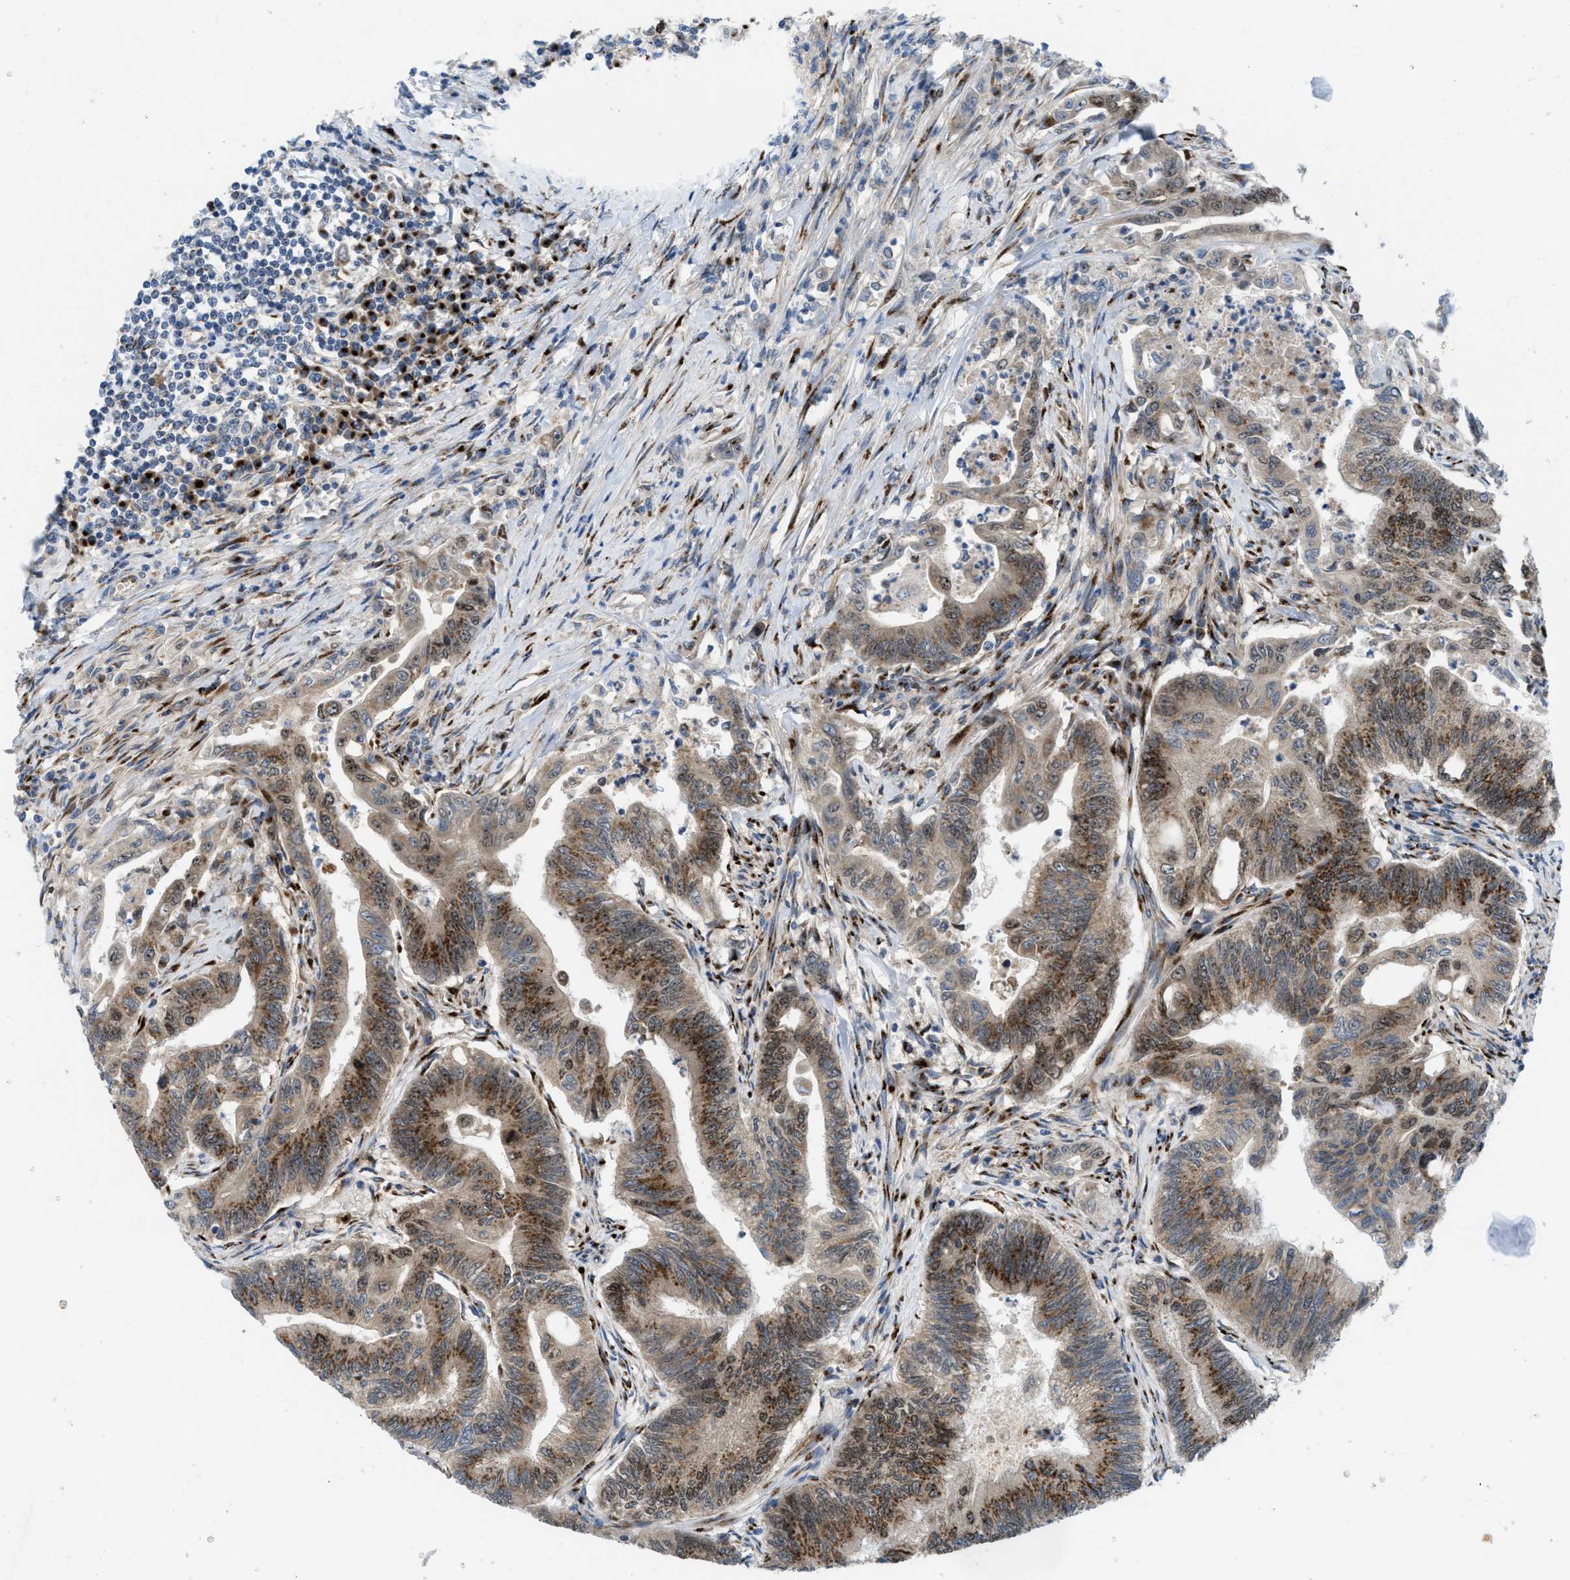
{"staining": {"intensity": "moderate", "quantity": ">75%", "location": "cytoplasmic/membranous"}, "tissue": "colorectal cancer", "cell_type": "Tumor cells", "image_type": "cancer", "snomed": [{"axis": "morphology", "description": "Adenoma, NOS"}, {"axis": "morphology", "description": "Adenocarcinoma, NOS"}, {"axis": "topography", "description": "Colon"}], "caption": "Colorectal adenoma stained with DAB (3,3'-diaminobenzidine) IHC exhibits medium levels of moderate cytoplasmic/membranous positivity in approximately >75% of tumor cells.", "gene": "SLC38A10", "patient": {"sex": "male", "age": 79}}